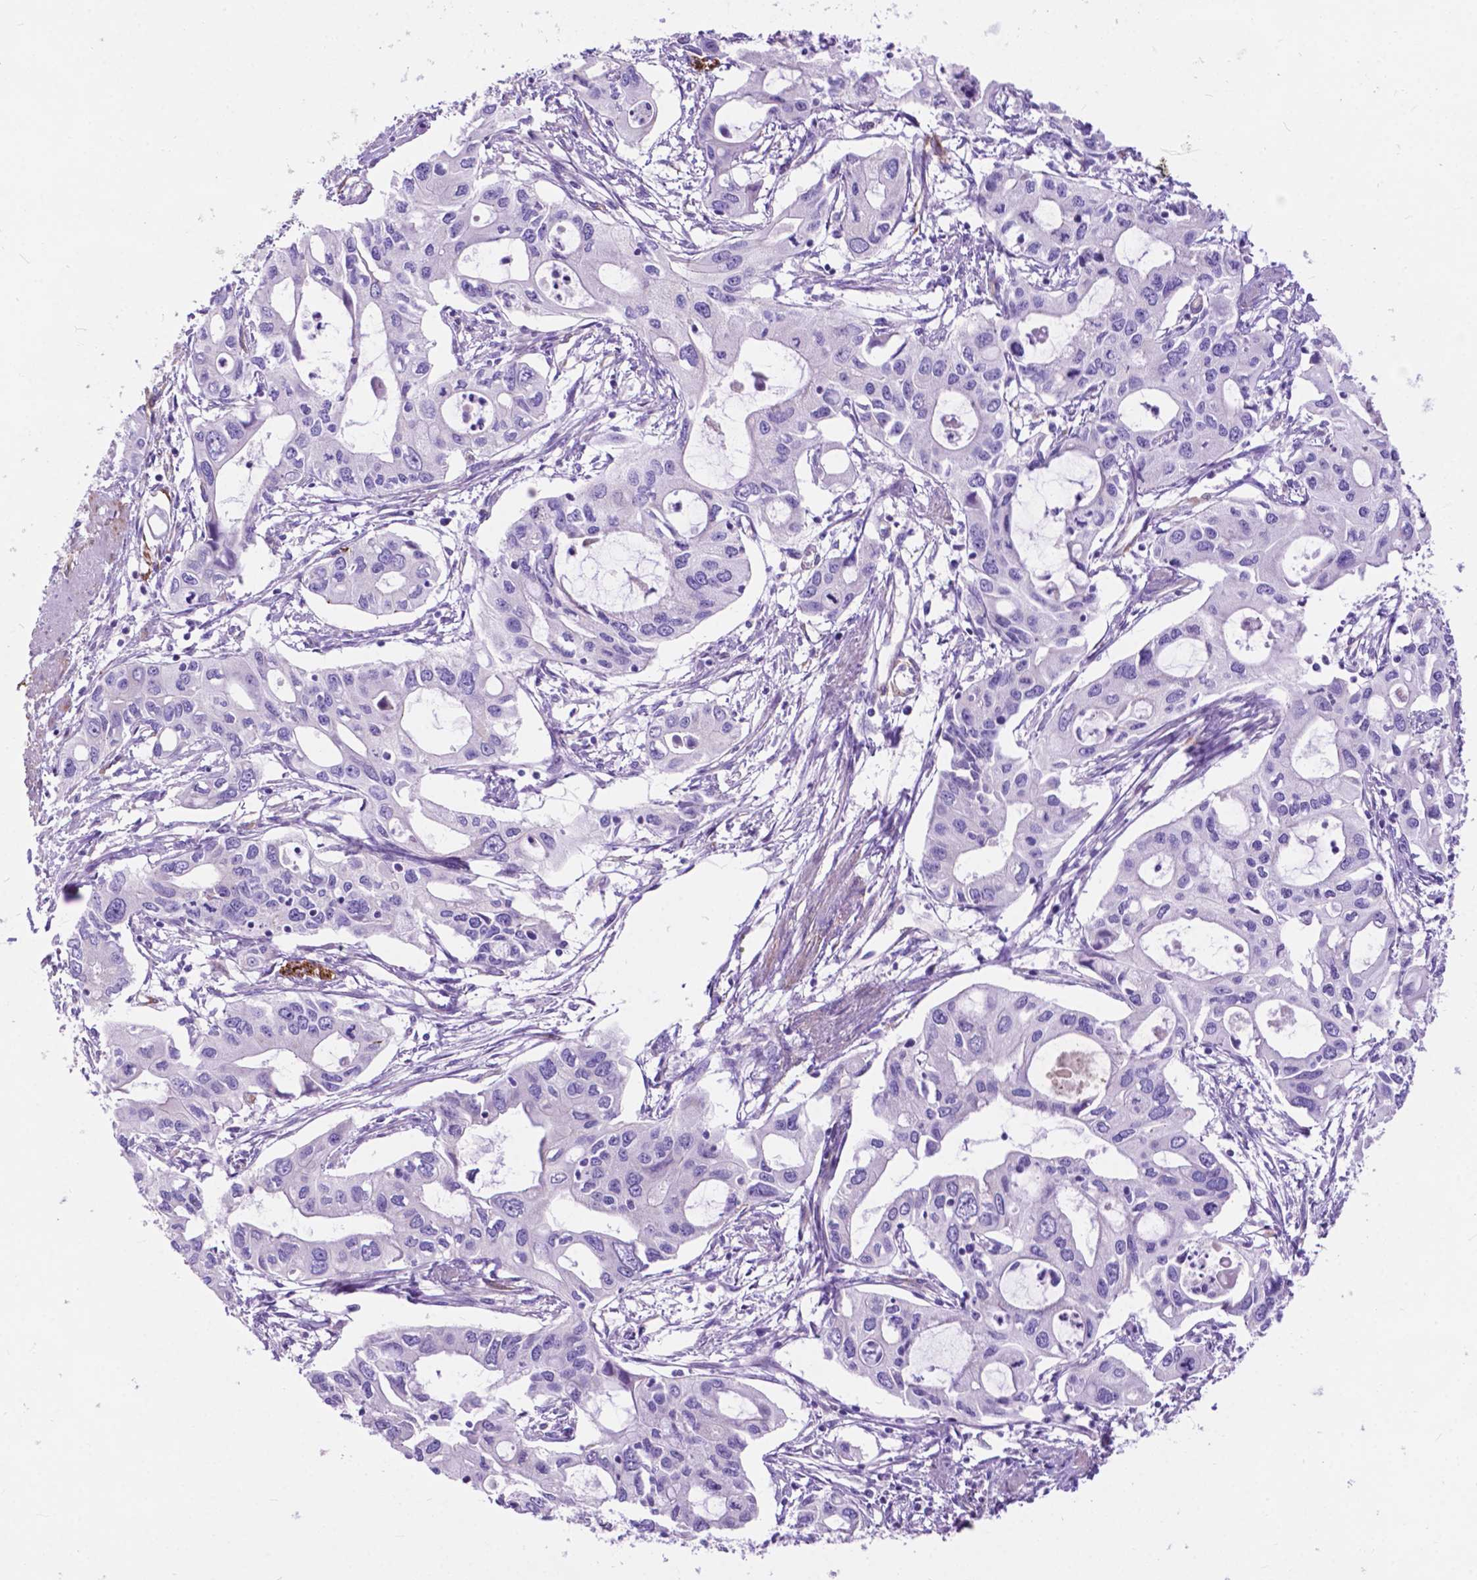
{"staining": {"intensity": "negative", "quantity": "none", "location": "none"}, "tissue": "pancreatic cancer", "cell_type": "Tumor cells", "image_type": "cancer", "snomed": [{"axis": "morphology", "description": "Adenocarcinoma, NOS"}, {"axis": "topography", "description": "Pancreas"}], "caption": "Protein analysis of pancreatic cancer reveals no significant positivity in tumor cells.", "gene": "PCDHA12", "patient": {"sex": "male", "age": 60}}